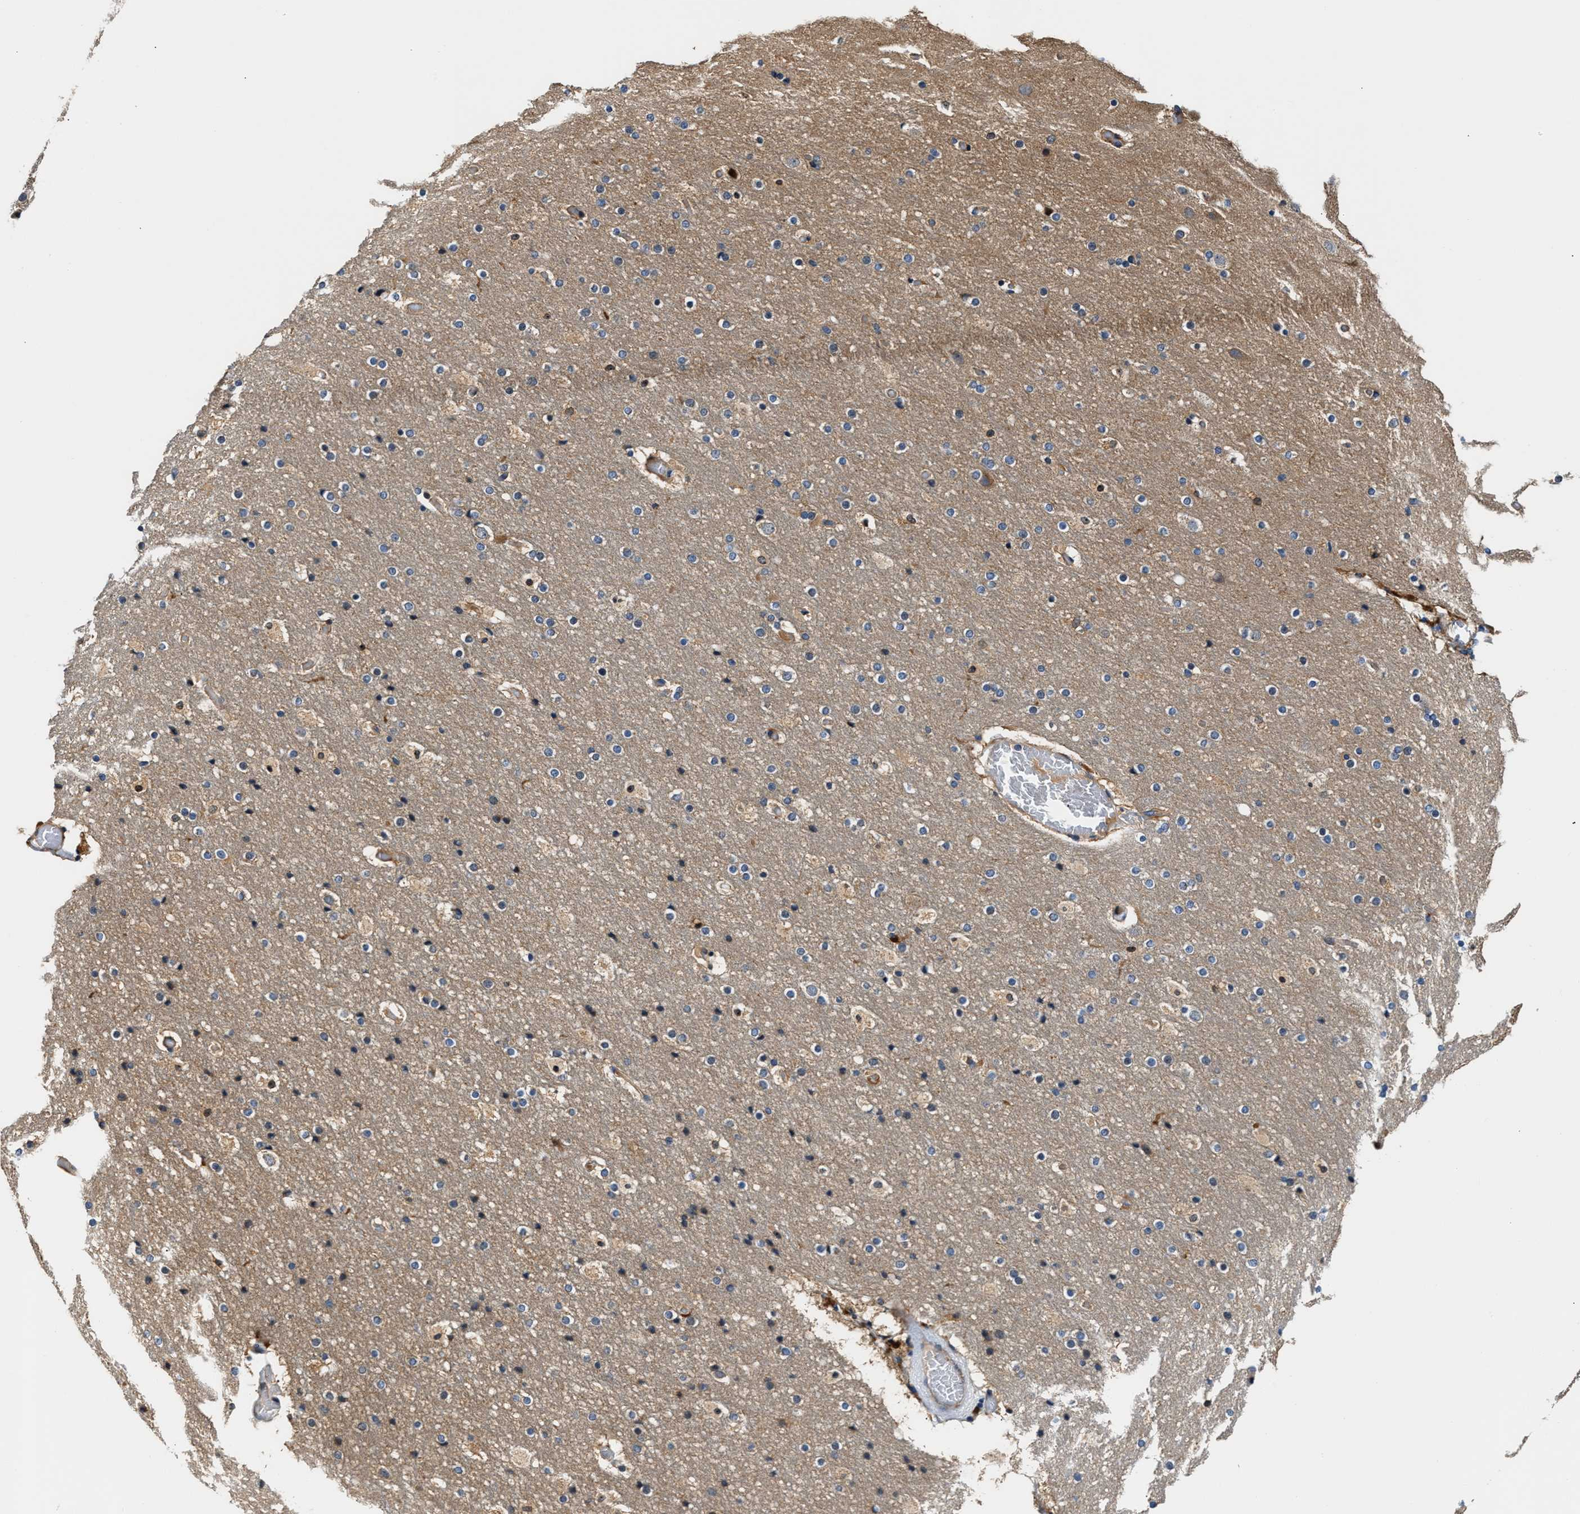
{"staining": {"intensity": "weak", "quantity": "25%-75%", "location": "cytoplasmic/membranous"}, "tissue": "cerebral cortex", "cell_type": "Endothelial cells", "image_type": "normal", "snomed": [{"axis": "morphology", "description": "Normal tissue, NOS"}, {"axis": "topography", "description": "Cerebral cortex"}], "caption": "Cerebral cortex stained for a protein displays weak cytoplasmic/membranous positivity in endothelial cells. (Brightfield microscopy of DAB IHC at high magnification).", "gene": "TEX2", "patient": {"sex": "male", "age": 57}}